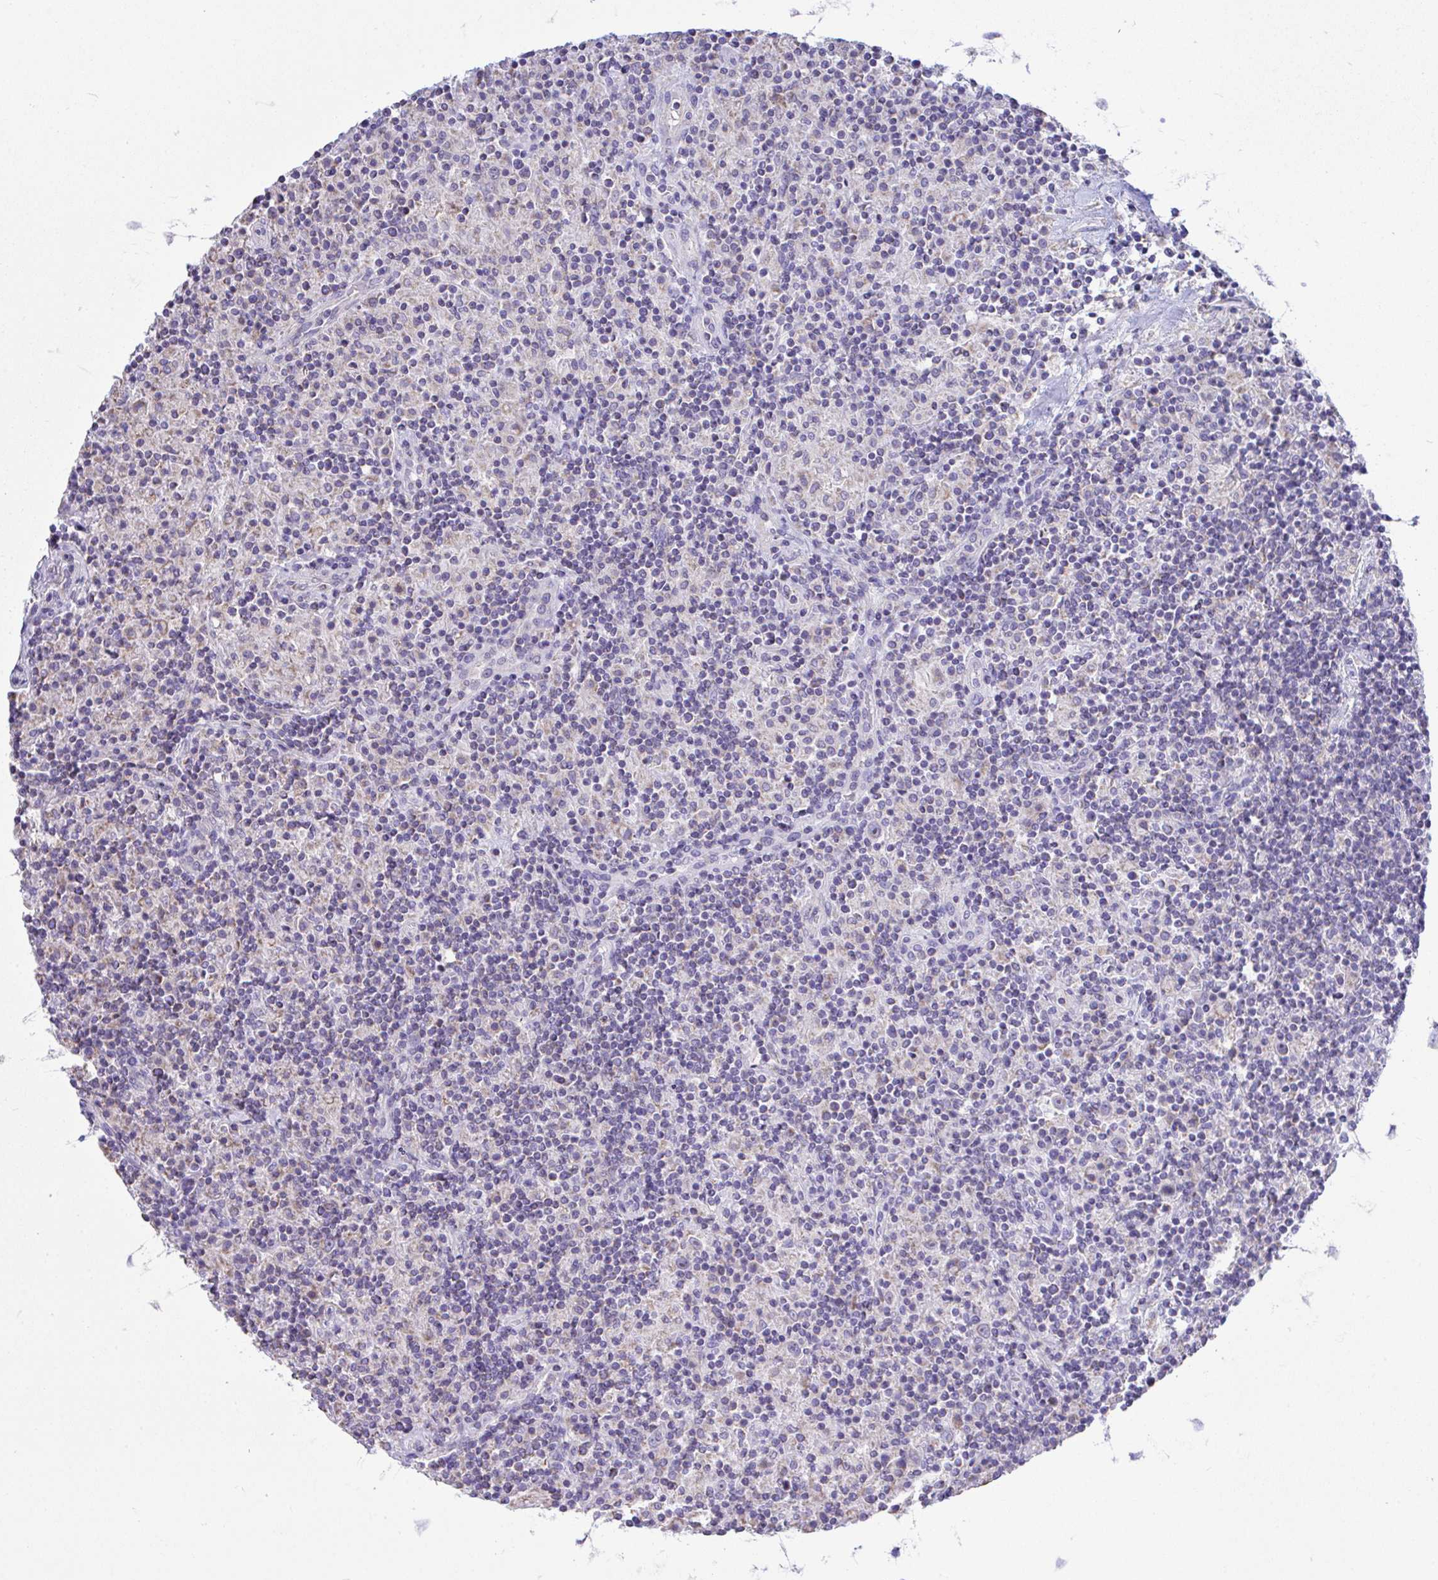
{"staining": {"intensity": "negative", "quantity": "none", "location": "none"}, "tissue": "lymphoma", "cell_type": "Tumor cells", "image_type": "cancer", "snomed": [{"axis": "morphology", "description": "Hodgkin's disease, NOS"}, {"axis": "topography", "description": "Lymph node"}], "caption": "Immunohistochemistry (IHC) image of human Hodgkin's disease stained for a protein (brown), which demonstrates no expression in tumor cells.", "gene": "NLRP8", "patient": {"sex": "male", "age": 70}}